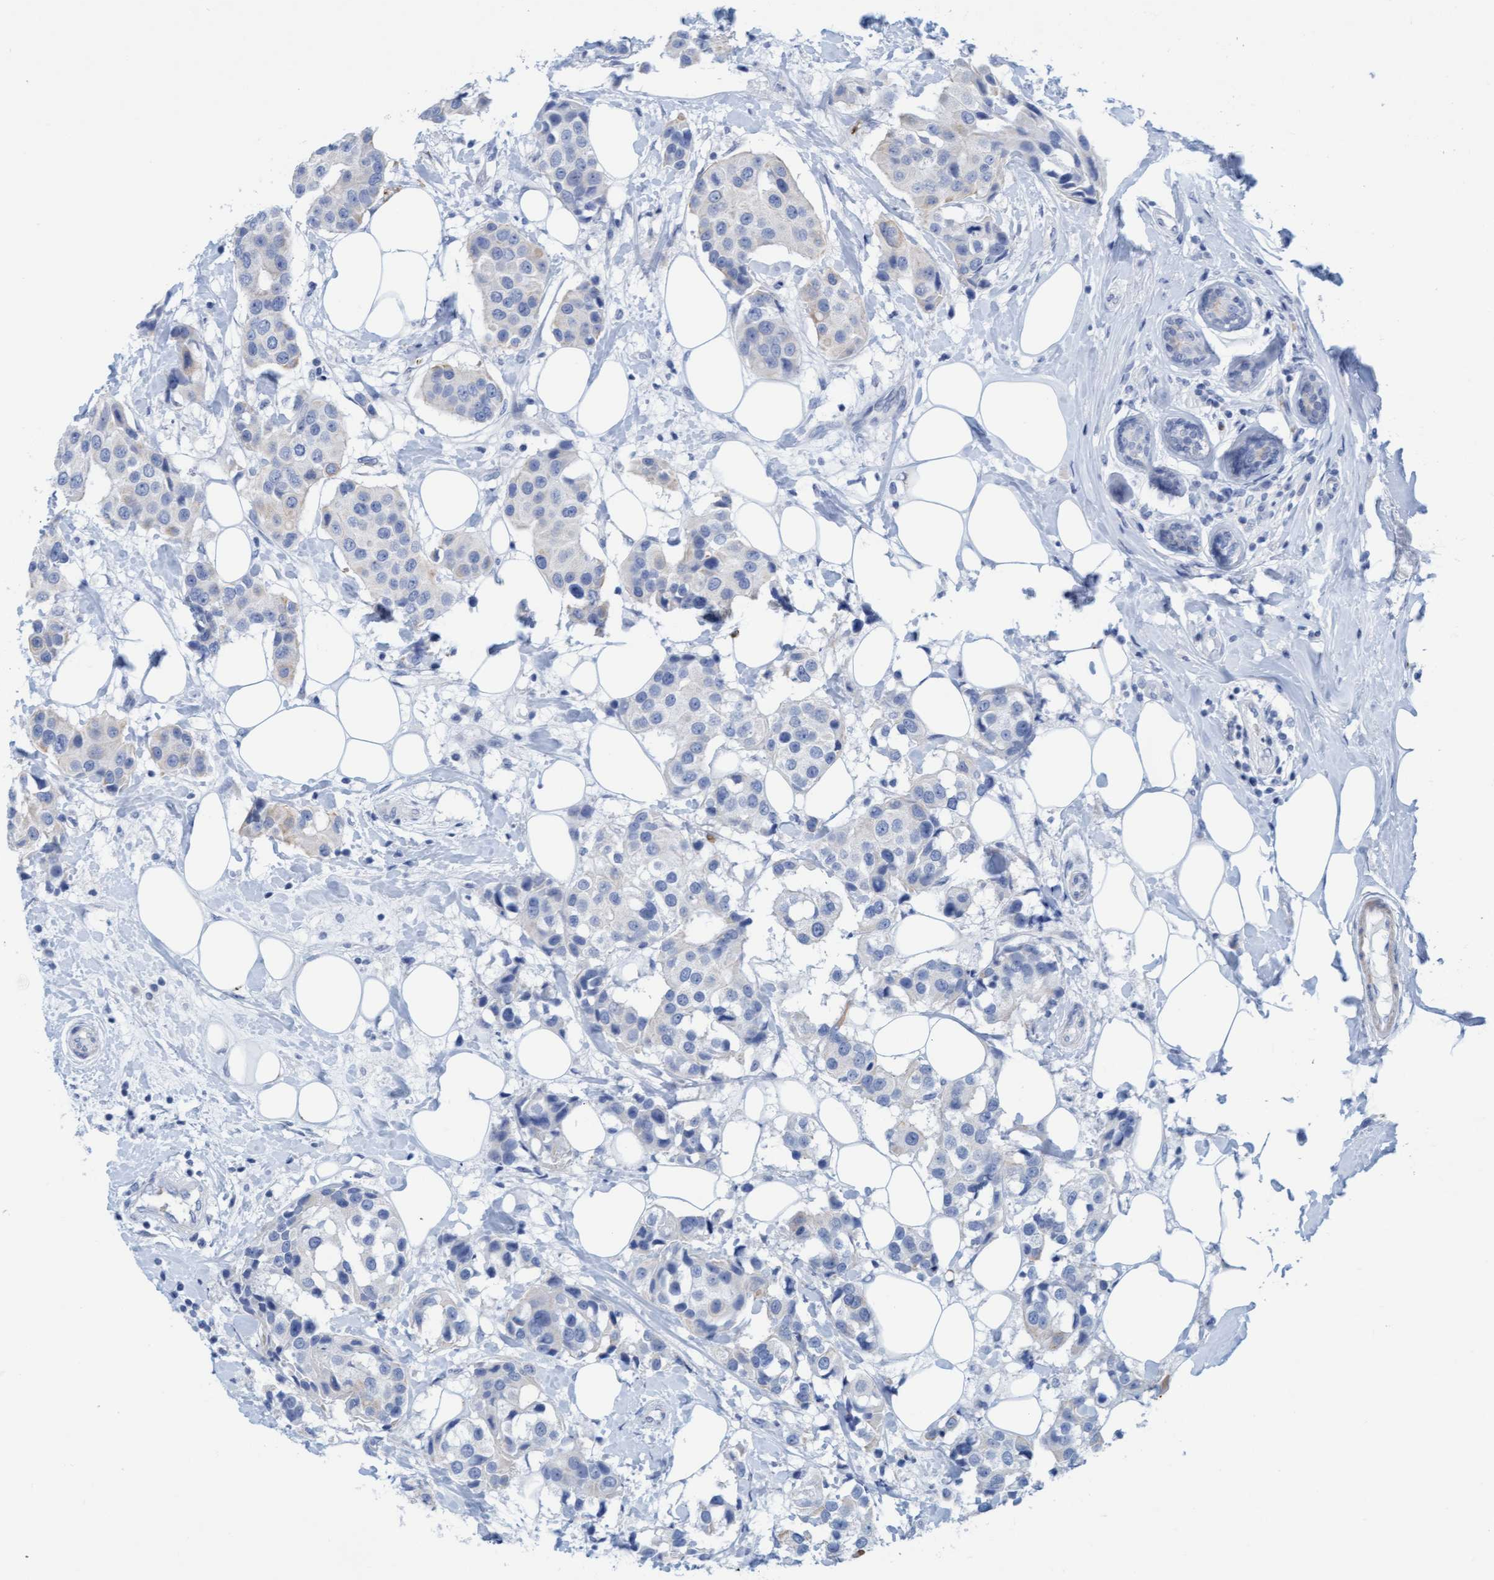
{"staining": {"intensity": "weak", "quantity": "<25%", "location": "cytoplasmic/membranous"}, "tissue": "breast cancer", "cell_type": "Tumor cells", "image_type": "cancer", "snomed": [{"axis": "morphology", "description": "Normal tissue, NOS"}, {"axis": "morphology", "description": "Duct carcinoma"}, {"axis": "topography", "description": "Breast"}], "caption": "This is an immunohistochemistry photomicrograph of human breast cancer (invasive ductal carcinoma). There is no staining in tumor cells.", "gene": "P2RX5", "patient": {"sex": "female", "age": 39}}